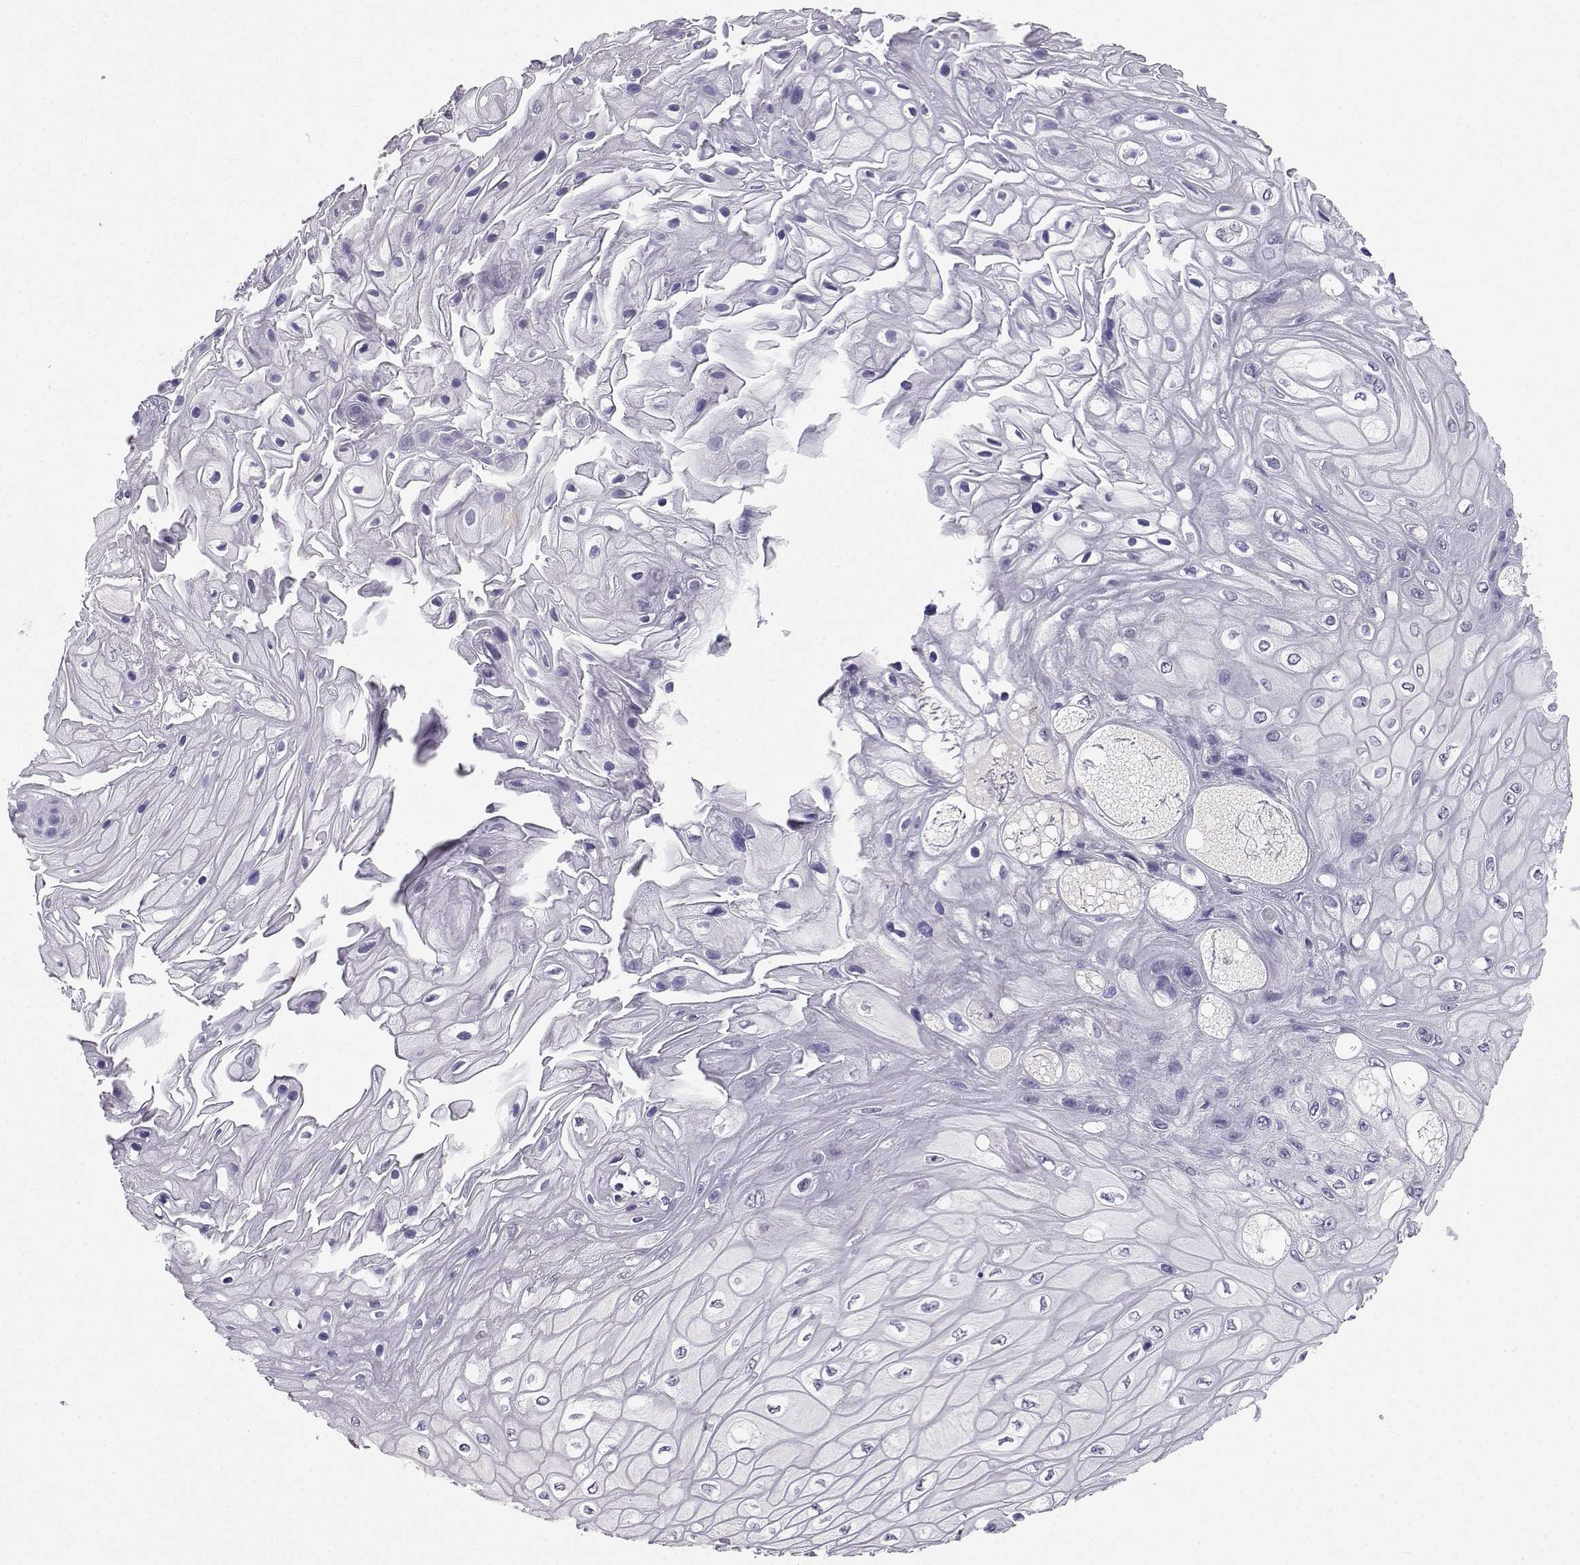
{"staining": {"intensity": "negative", "quantity": "none", "location": "none"}, "tissue": "skin cancer", "cell_type": "Tumor cells", "image_type": "cancer", "snomed": [{"axis": "morphology", "description": "Squamous cell carcinoma, NOS"}, {"axis": "topography", "description": "Skin"}], "caption": "Micrograph shows no protein positivity in tumor cells of skin squamous cell carcinoma tissue. The staining was performed using DAB to visualize the protein expression in brown, while the nuclei were stained in blue with hematoxylin (Magnification: 20x).", "gene": "SPAG11B", "patient": {"sex": "male", "age": 62}}